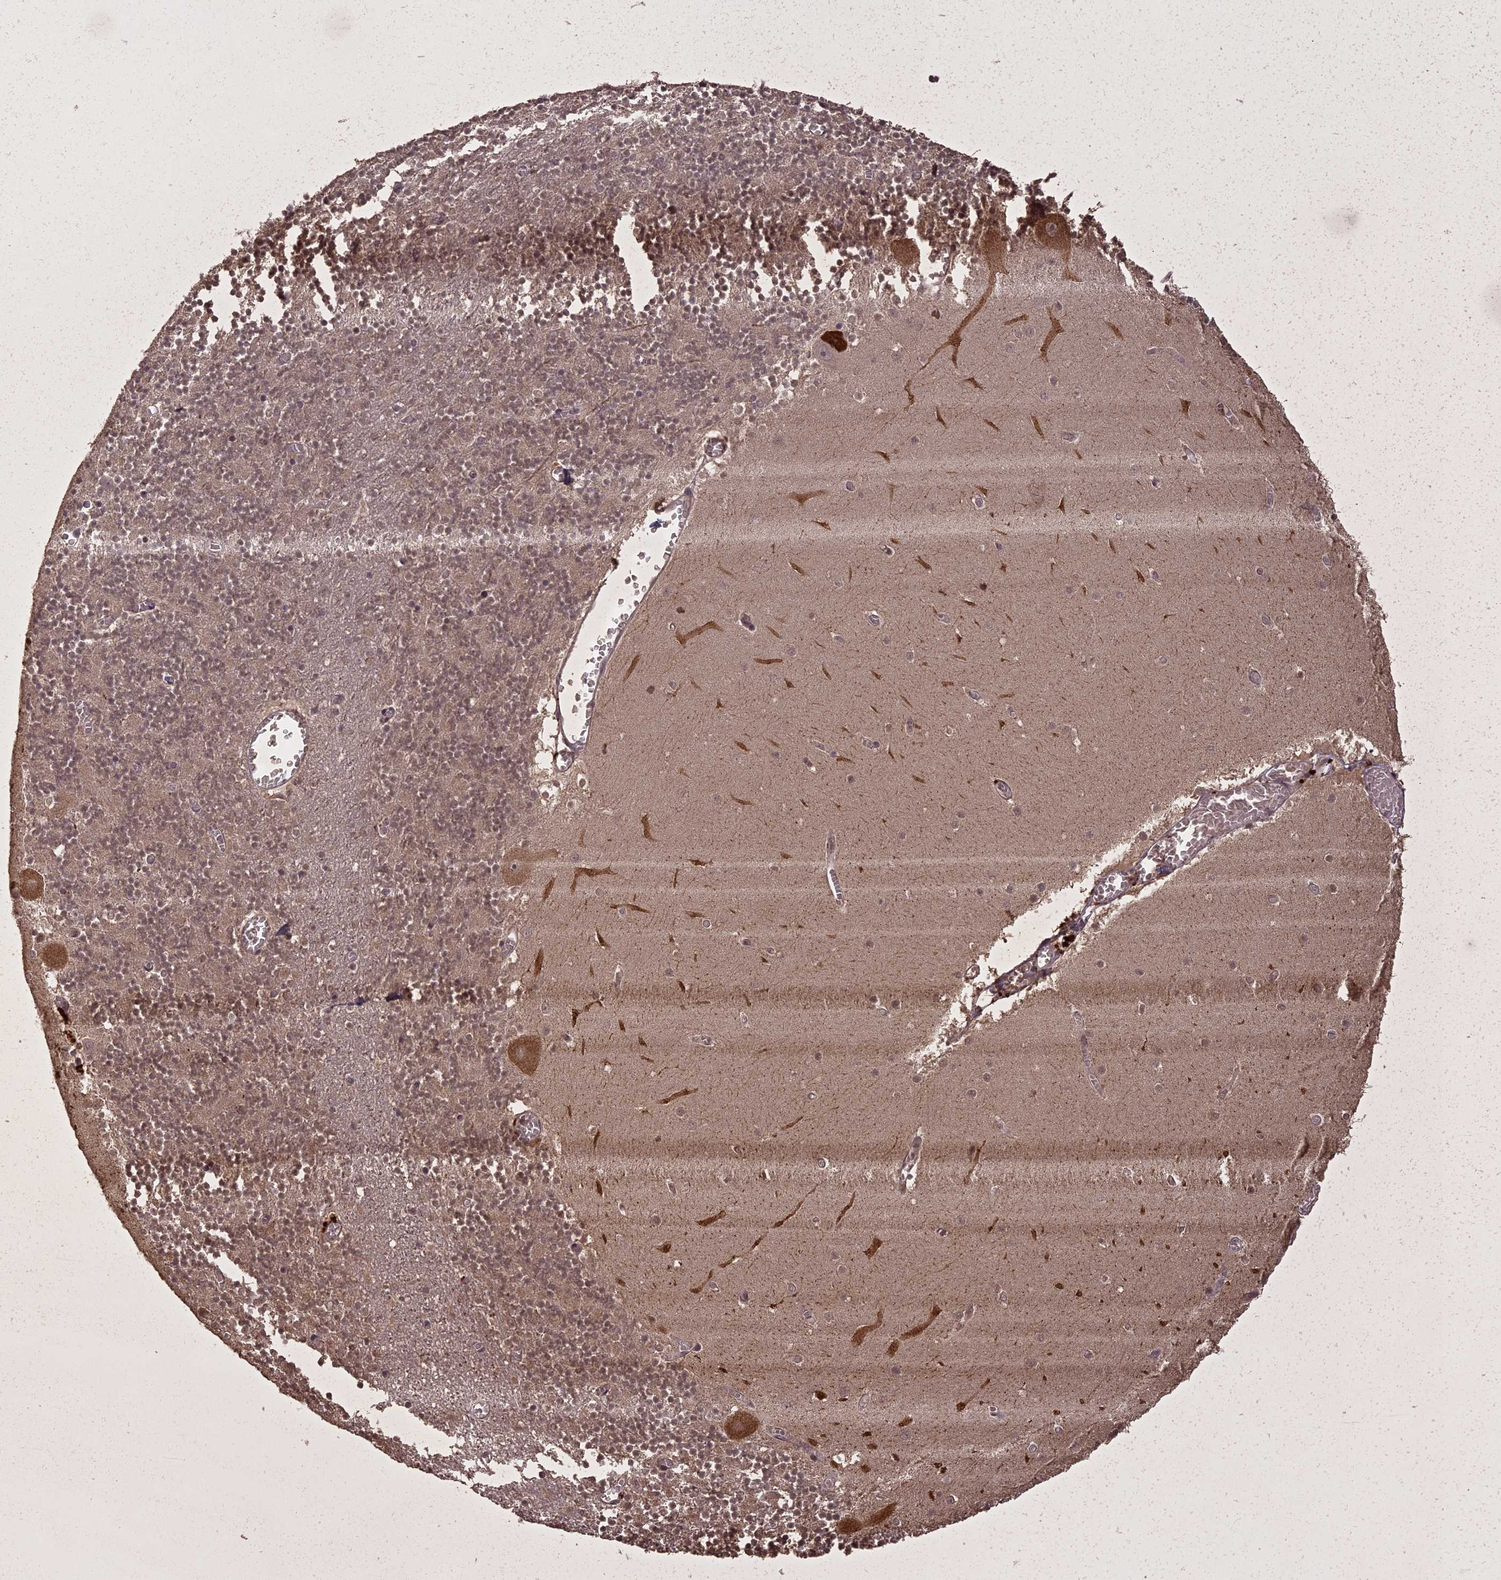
{"staining": {"intensity": "weak", "quantity": "25%-75%", "location": "cytoplasmic/membranous"}, "tissue": "cerebellum", "cell_type": "Cells in granular layer", "image_type": "normal", "snomed": [{"axis": "morphology", "description": "Normal tissue, NOS"}, {"axis": "topography", "description": "Cerebellum"}], "caption": "Protein expression by immunohistochemistry shows weak cytoplasmic/membranous positivity in about 25%-75% of cells in granular layer in unremarkable cerebellum.", "gene": "LIN37", "patient": {"sex": "female", "age": 28}}